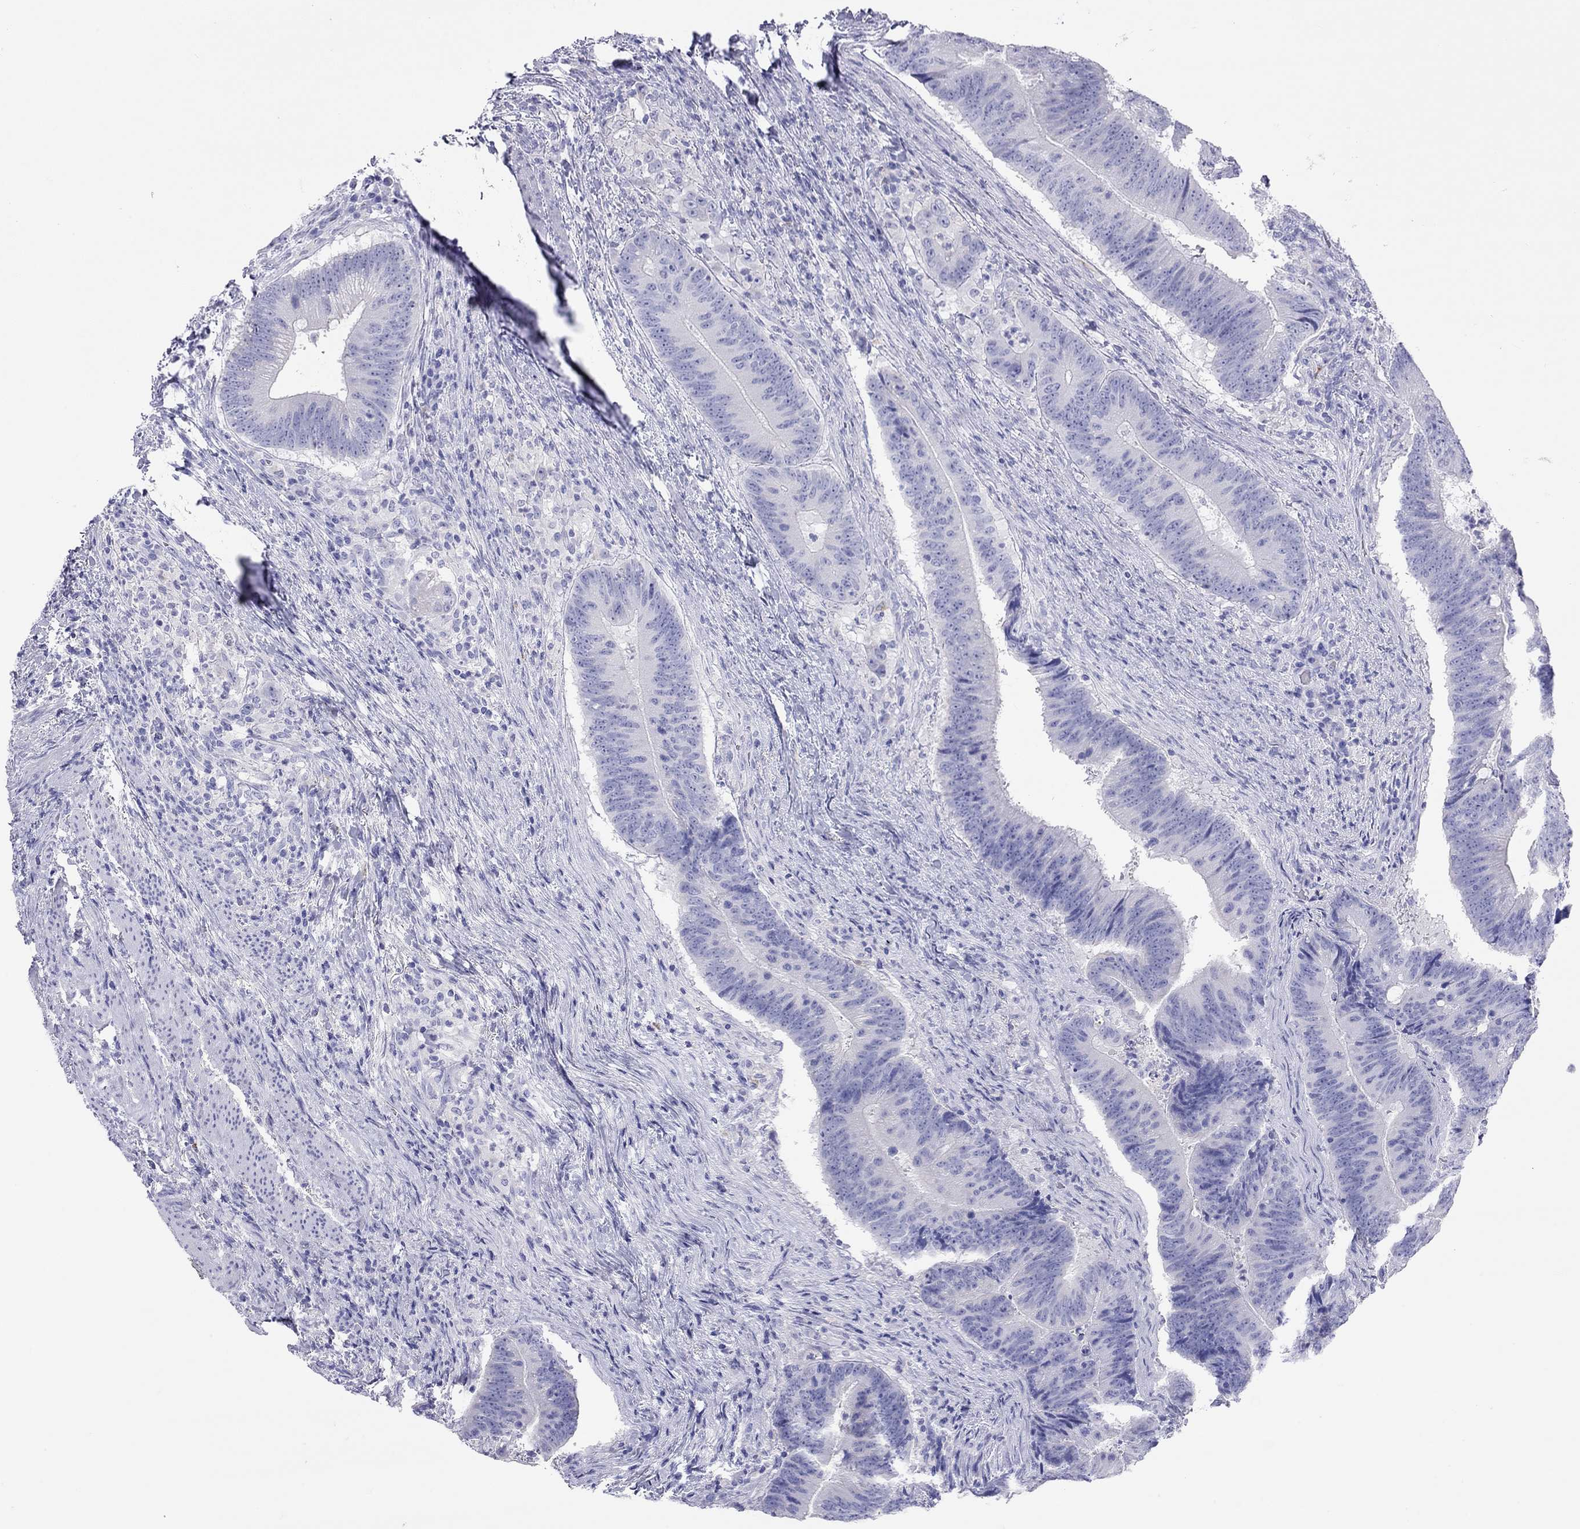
{"staining": {"intensity": "negative", "quantity": "none", "location": "none"}, "tissue": "colorectal cancer", "cell_type": "Tumor cells", "image_type": "cancer", "snomed": [{"axis": "morphology", "description": "Adenocarcinoma, NOS"}, {"axis": "topography", "description": "Colon"}], "caption": "Immunohistochemical staining of human colorectal cancer exhibits no significant positivity in tumor cells. (Immunohistochemistry, brightfield microscopy, high magnification).", "gene": "HLA-DQB2", "patient": {"sex": "female", "age": 87}}